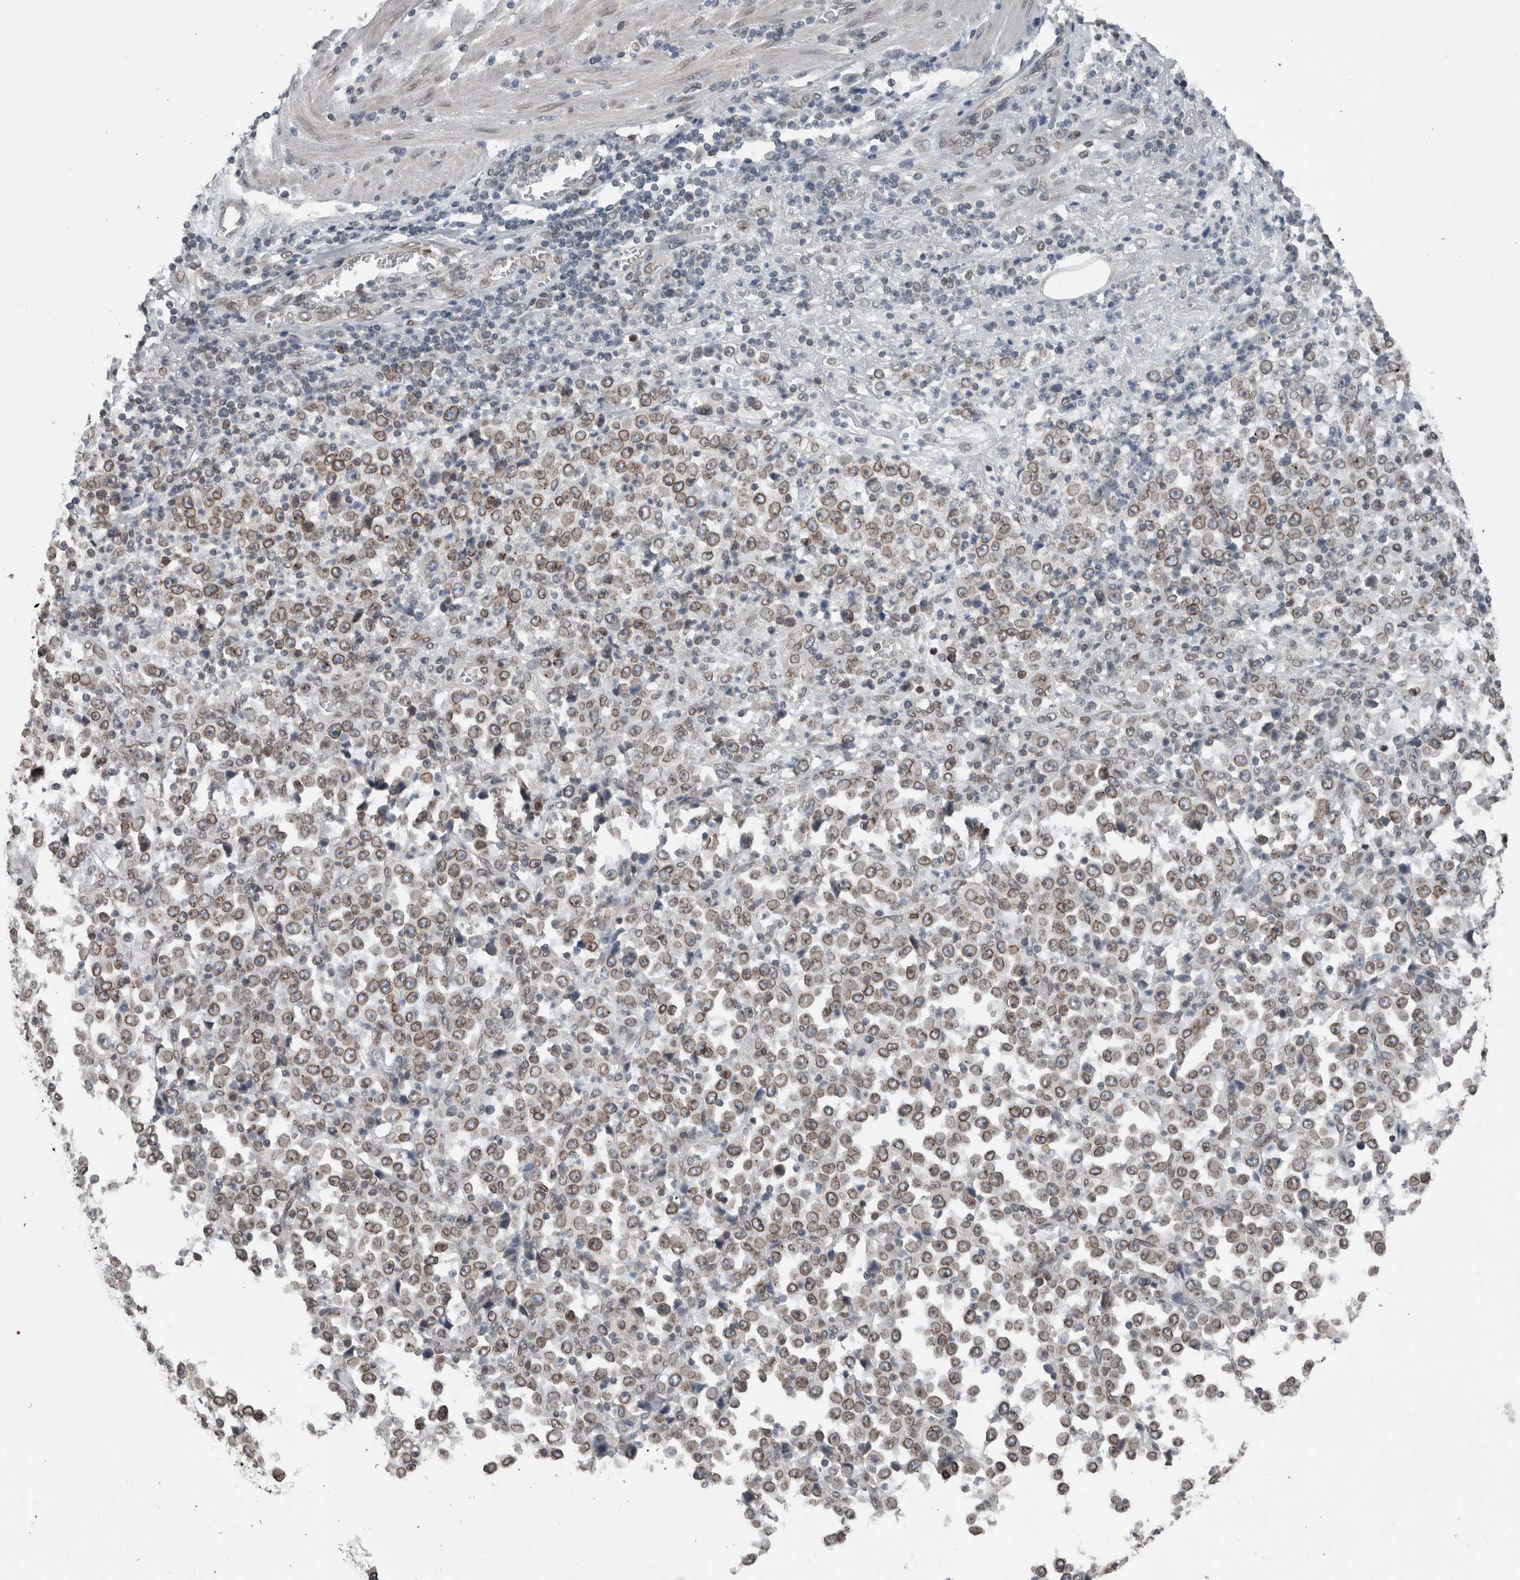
{"staining": {"intensity": "moderate", "quantity": ">75%", "location": "cytoplasmic/membranous,nuclear"}, "tissue": "stomach cancer", "cell_type": "Tumor cells", "image_type": "cancer", "snomed": [{"axis": "morphology", "description": "Normal tissue, NOS"}, {"axis": "morphology", "description": "Adenocarcinoma, NOS"}, {"axis": "topography", "description": "Stomach, upper"}, {"axis": "topography", "description": "Stomach"}], "caption": "A histopathology image of human stomach cancer stained for a protein reveals moderate cytoplasmic/membranous and nuclear brown staining in tumor cells. (Stains: DAB (3,3'-diaminobenzidine) in brown, nuclei in blue, Microscopy: brightfield microscopy at high magnification).", "gene": "RANBP2", "patient": {"sex": "male", "age": 59}}